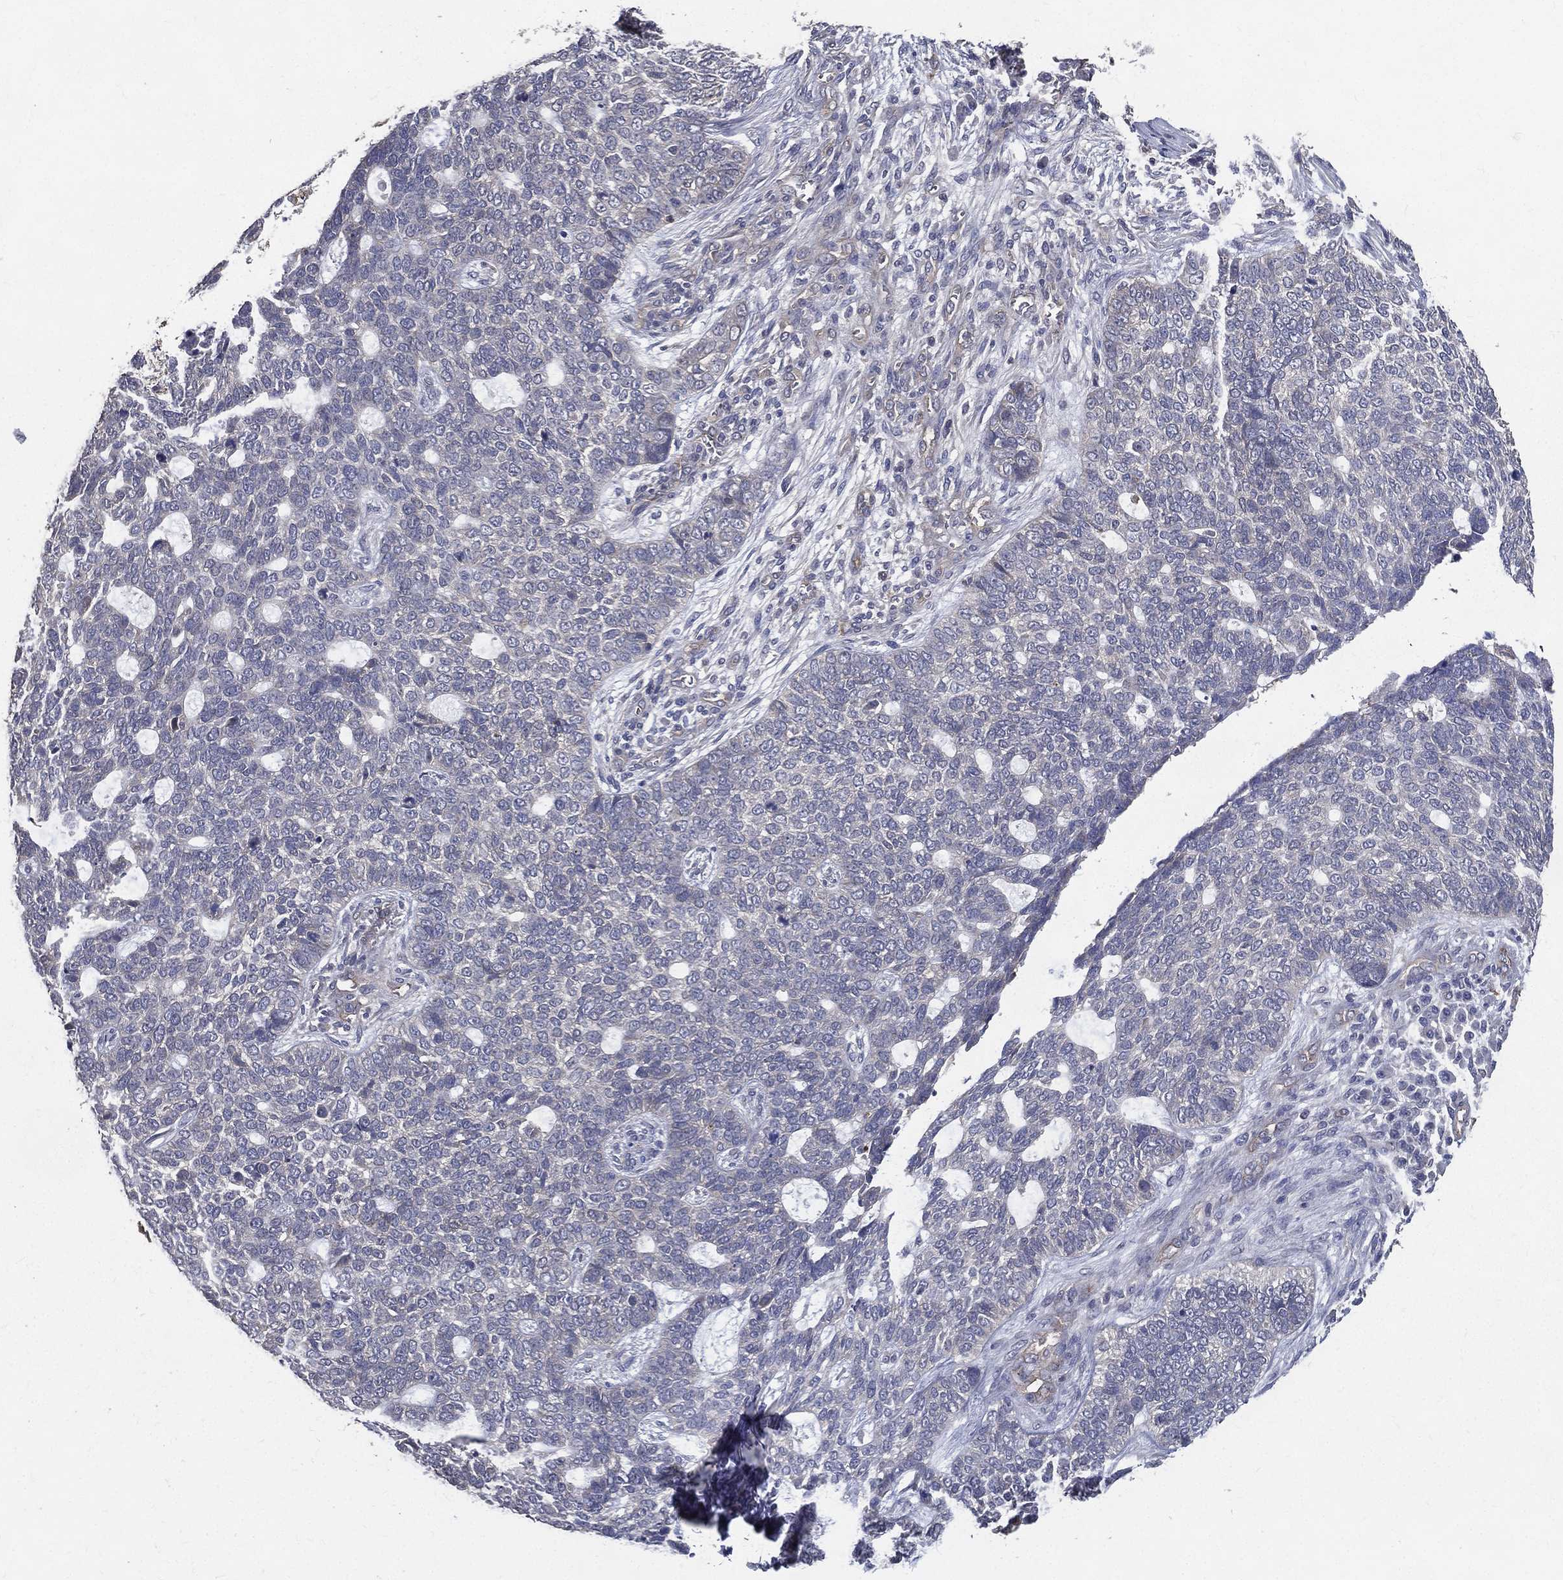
{"staining": {"intensity": "negative", "quantity": "none", "location": "none"}, "tissue": "skin cancer", "cell_type": "Tumor cells", "image_type": "cancer", "snomed": [{"axis": "morphology", "description": "Basal cell carcinoma"}, {"axis": "topography", "description": "Skin"}], "caption": "Tumor cells are negative for protein expression in human skin cancer.", "gene": "SERPINB2", "patient": {"sex": "female", "age": 69}}